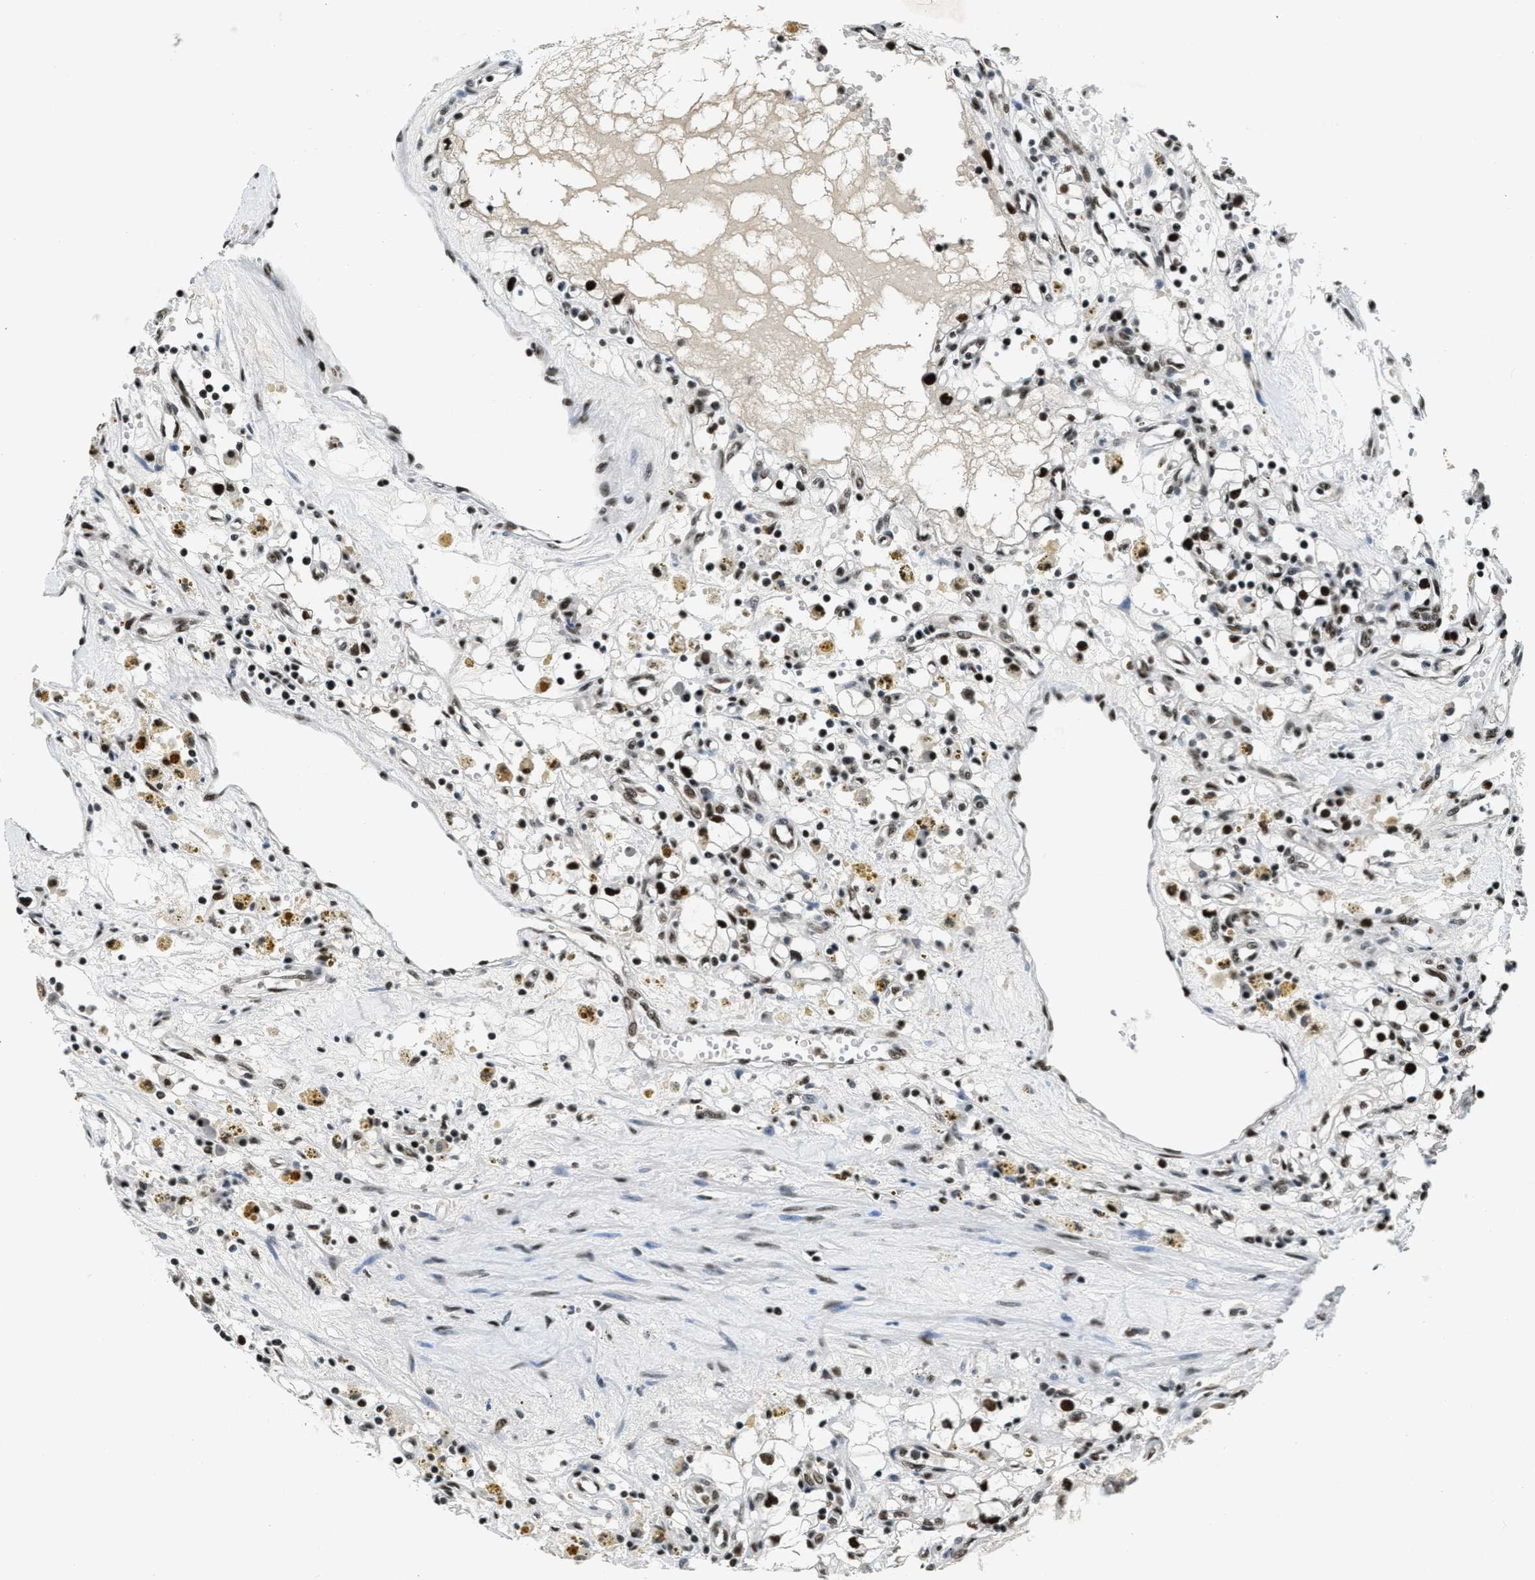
{"staining": {"intensity": "strong", "quantity": ">75%", "location": "nuclear"}, "tissue": "renal cancer", "cell_type": "Tumor cells", "image_type": "cancer", "snomed": [{"axis": "morphology", "description": "Adenocarcinoma, NOS"}, {"axis": "topography", "description": "Kidney"}], "caption": "An image of human renal cancer (adenocarcinoma) stained for a protein demonstrates strong nuclear brown staining in tumor cells.", "gene": "SSB", "patient": {"sex": "male", "age": 56}}